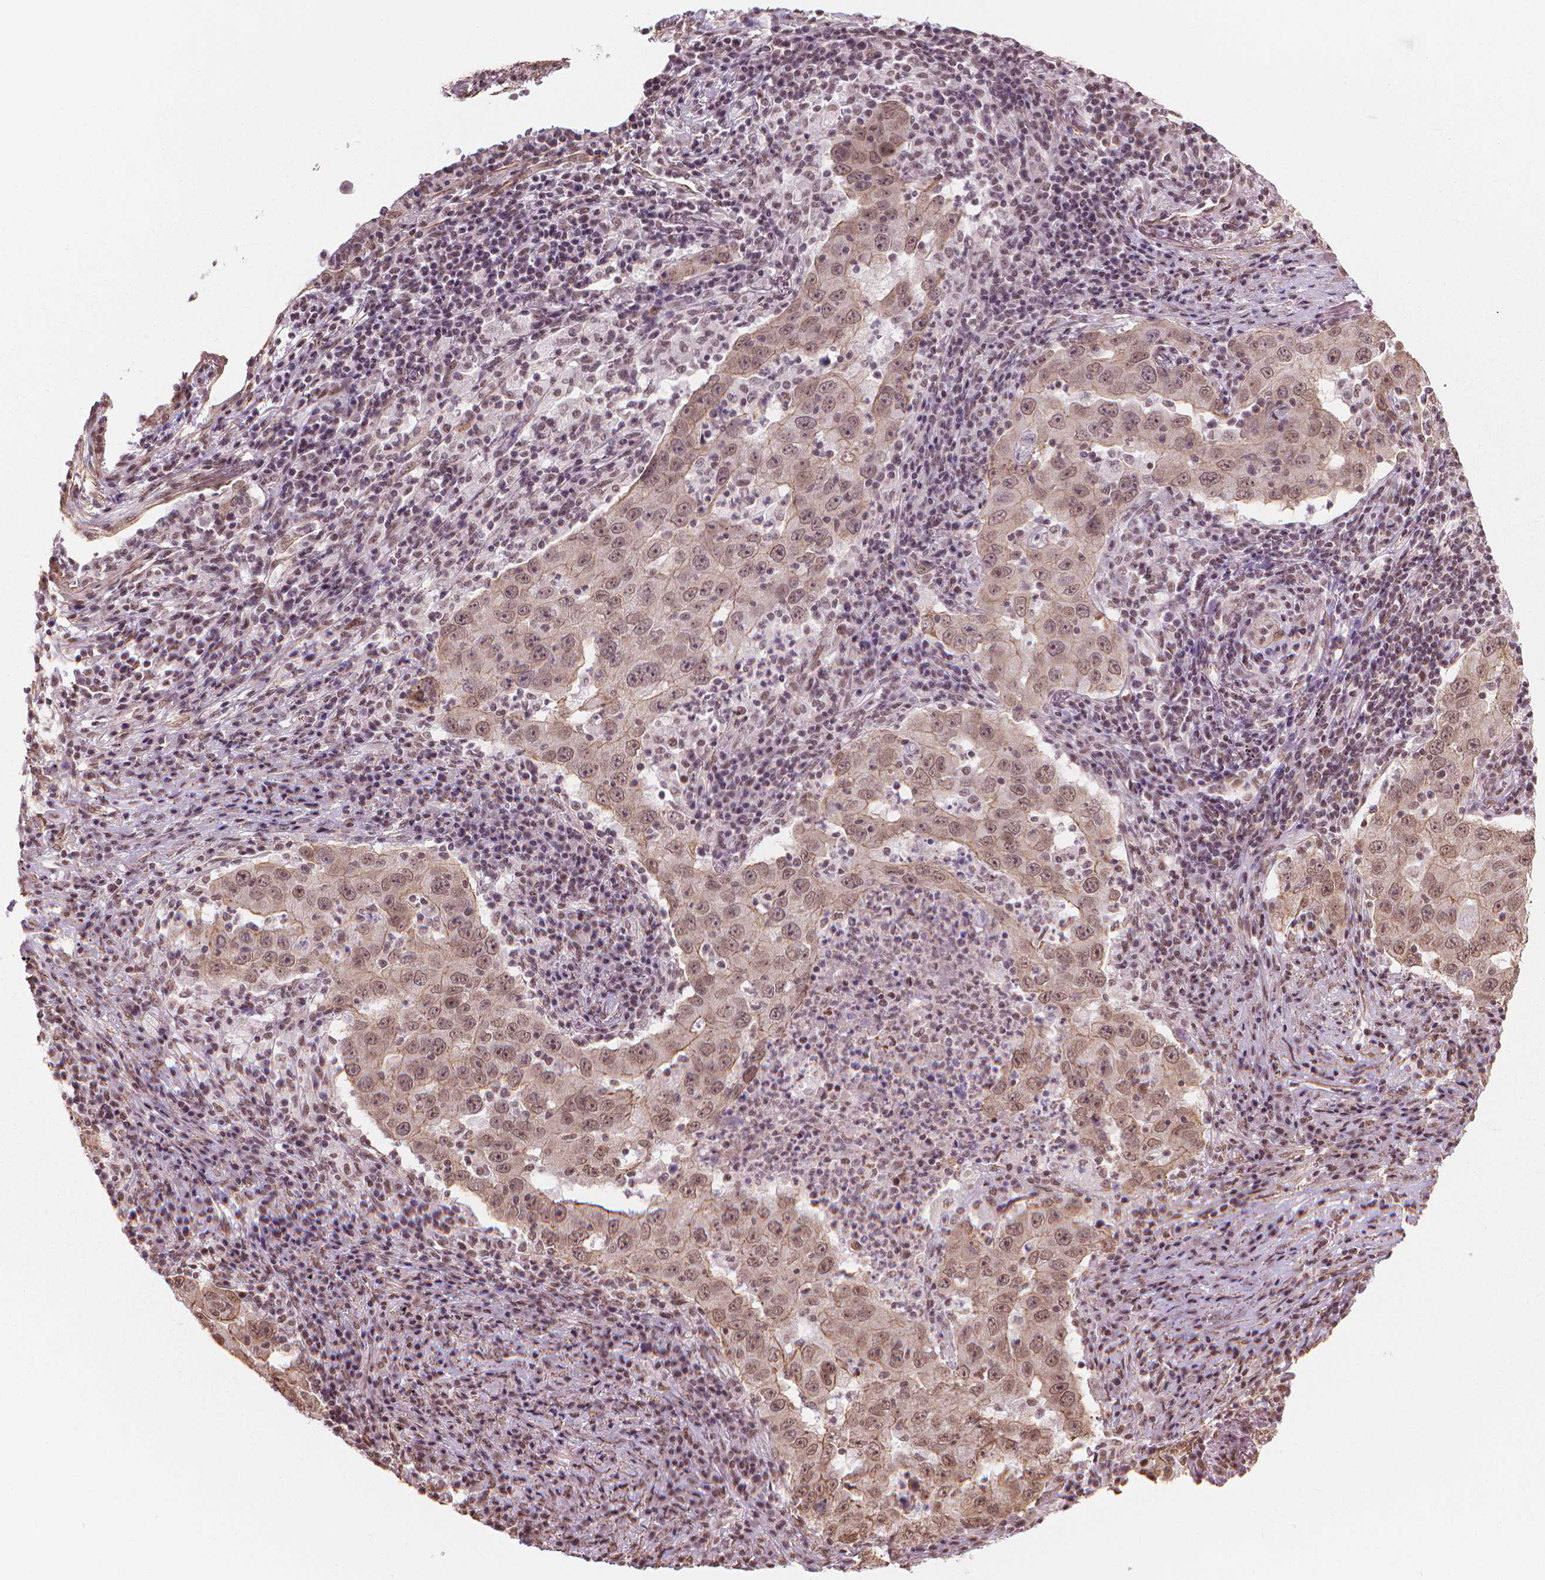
{"staining": {"intensity": "weak", "quantity": ">75%", "location": "cytoplasmic/membranous,nuclear"}, "tissue": "lung cancer", "cell_type": "Tumor cells", "image_type": "cancer", "snomed": [{"axis": "morphology", "description": "Adenocarcinoma, NOS"}, {"axis": "topography", "description": "Lung"}], "caption": "Lung cancer stained for a protein (brown) displays weak cytoplasmic/membranous and nuclear positive staining in about >75% of tumor cells.", "gene": "HOXD4", "patient": {"sex": "male", "age": 73}}